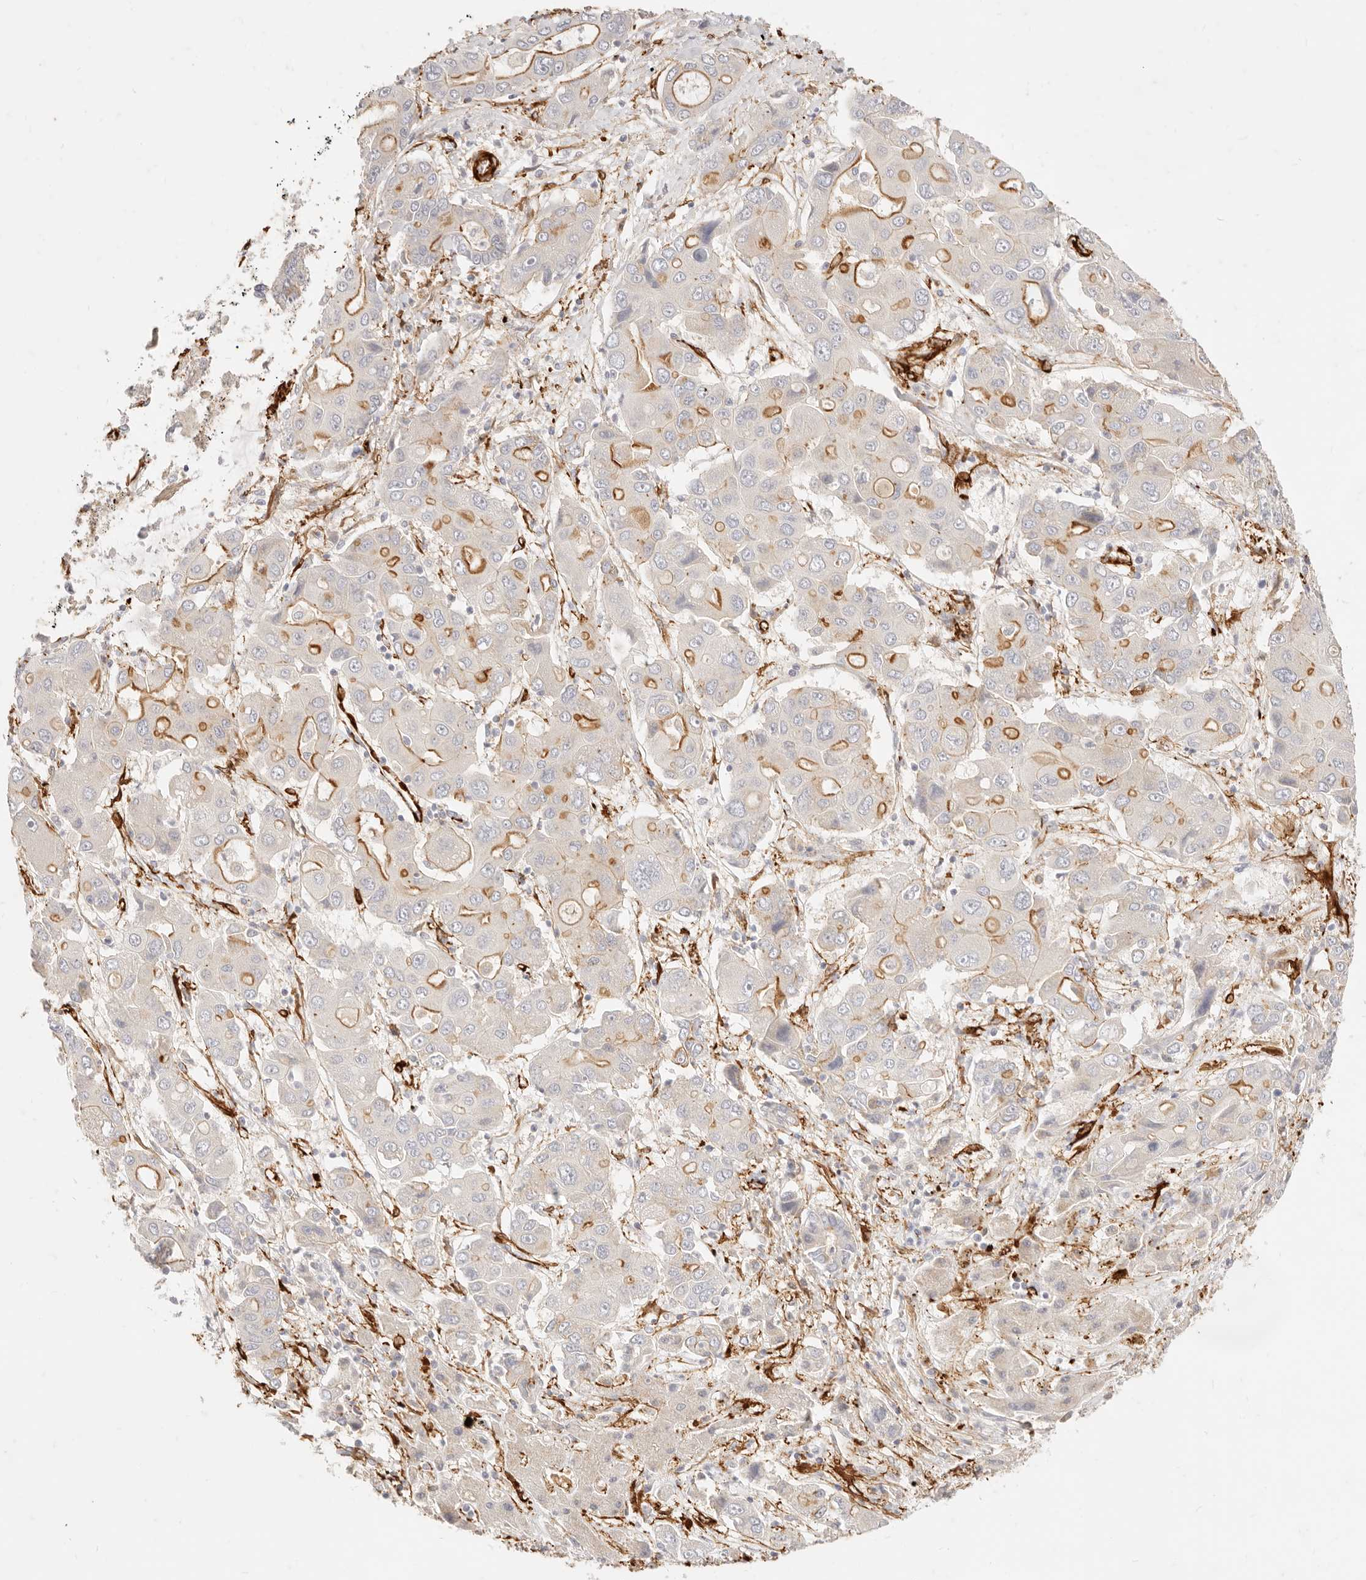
{"staining": {"intensity": "moderate", "quantity": "<25%", "location": "cytoplasmic/membranous"}, "tissue": "liver cancer", "cell_type": "Tumor cells", "image_type": "cancer", "snomed": [{"axis": "morphology", "description": "Cholangiocarcinoma"}, {"axis": "topography", "description": "Liver"}], "caption": "Cholangiocarcinoma (liver) tissue exhibits moderate cytoplasmic/membranous staining in approximately <25% of tumor cells", "gene": "TMTC2", "patient": {"sex": "male", "age": 67}}